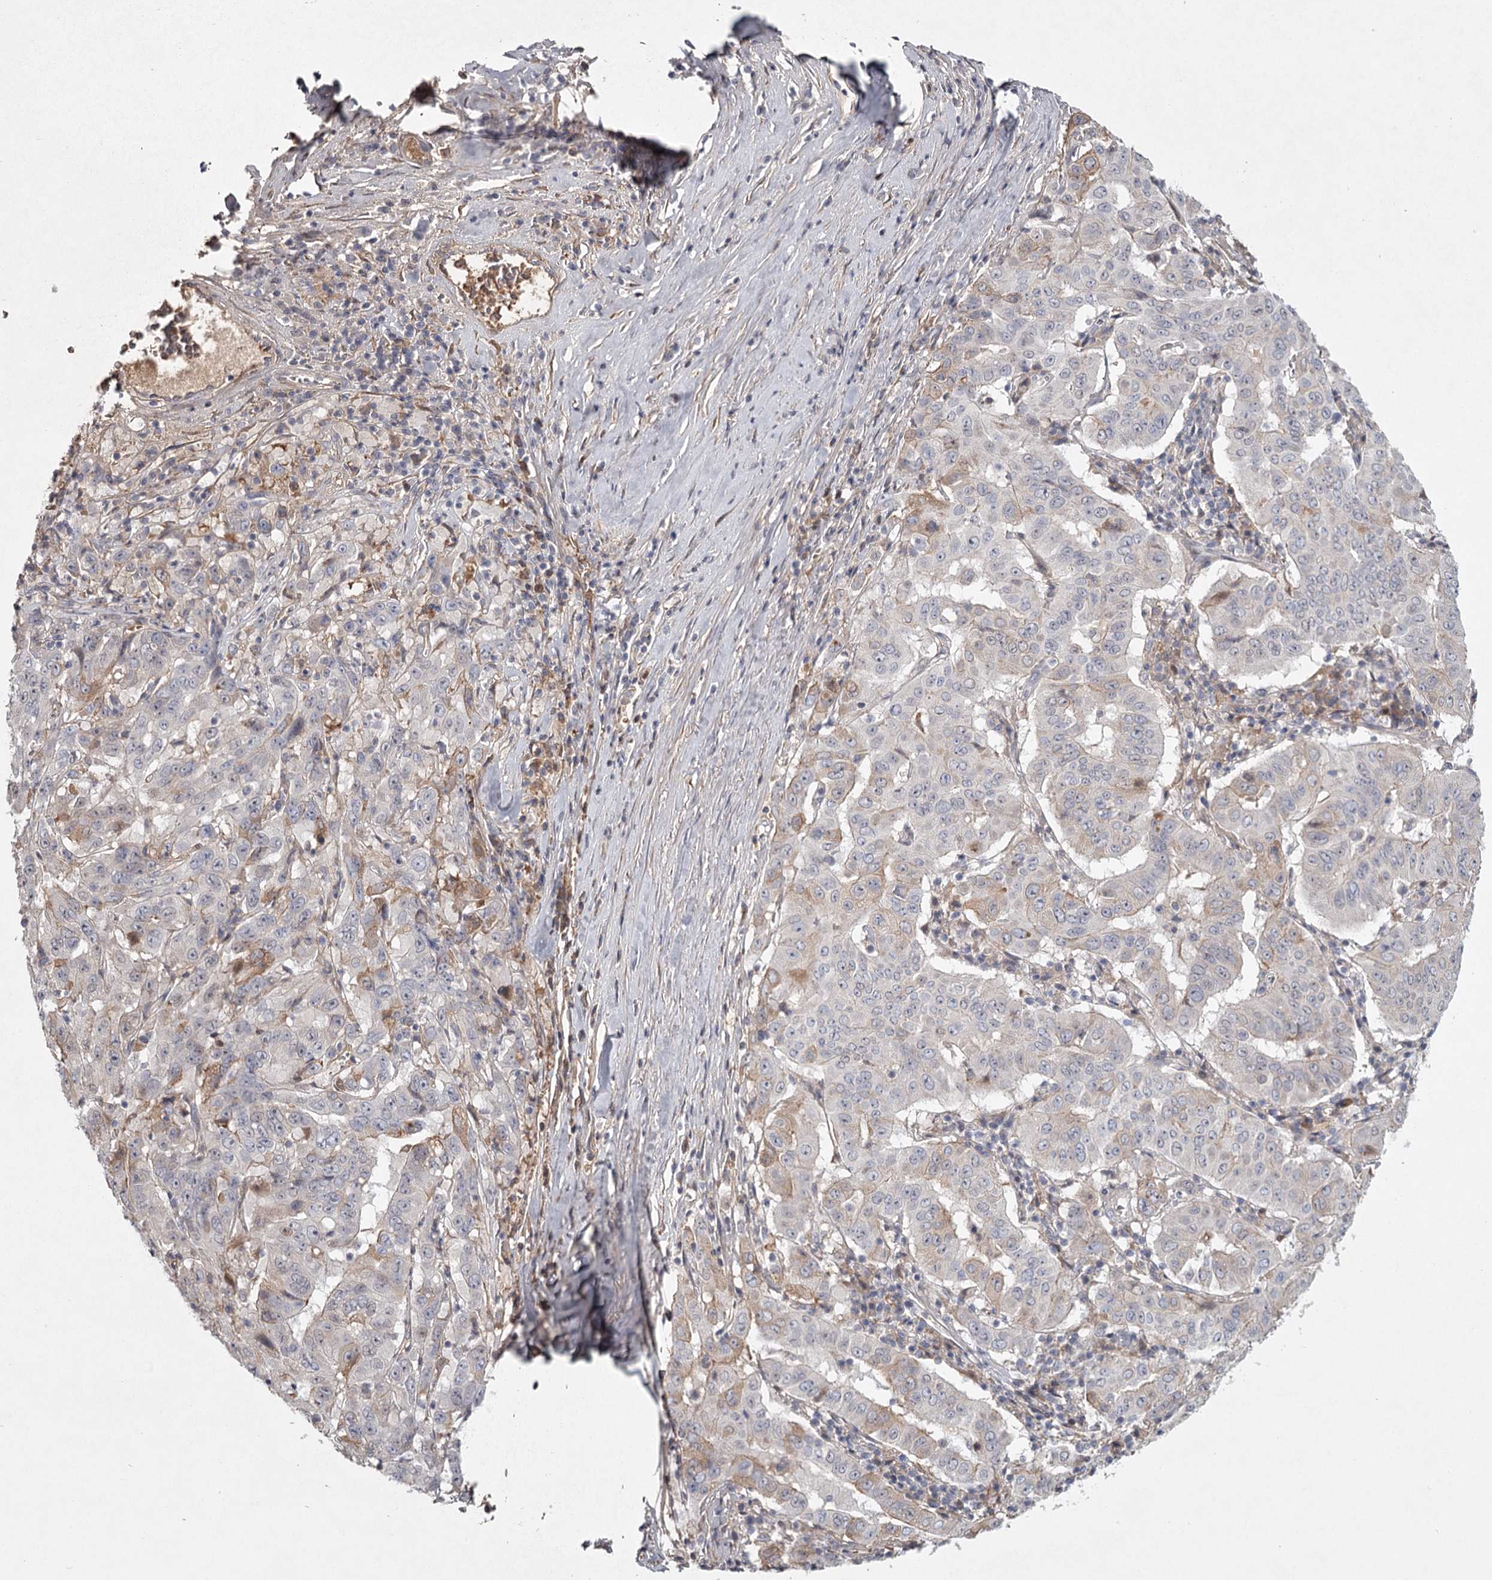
{"staining": {"intensity": "negative", "quantity": "none", "location": "none"}, "tissue": "pancreatic cancer", "cell_type": "Tumor cells", "image_type": "cancer", "snomed": [{"axis": "morphology", "description": "Adenocarcinoma, NOS"}, {"axis": "topography", "description": "Pancreas"}], "caption": "Immunohistochemical staining of human pancreatic cancer reveals no significant staining in tumor cells.", "gene": "DHRS9", "patient": {"sex": "male", "age": 63}}